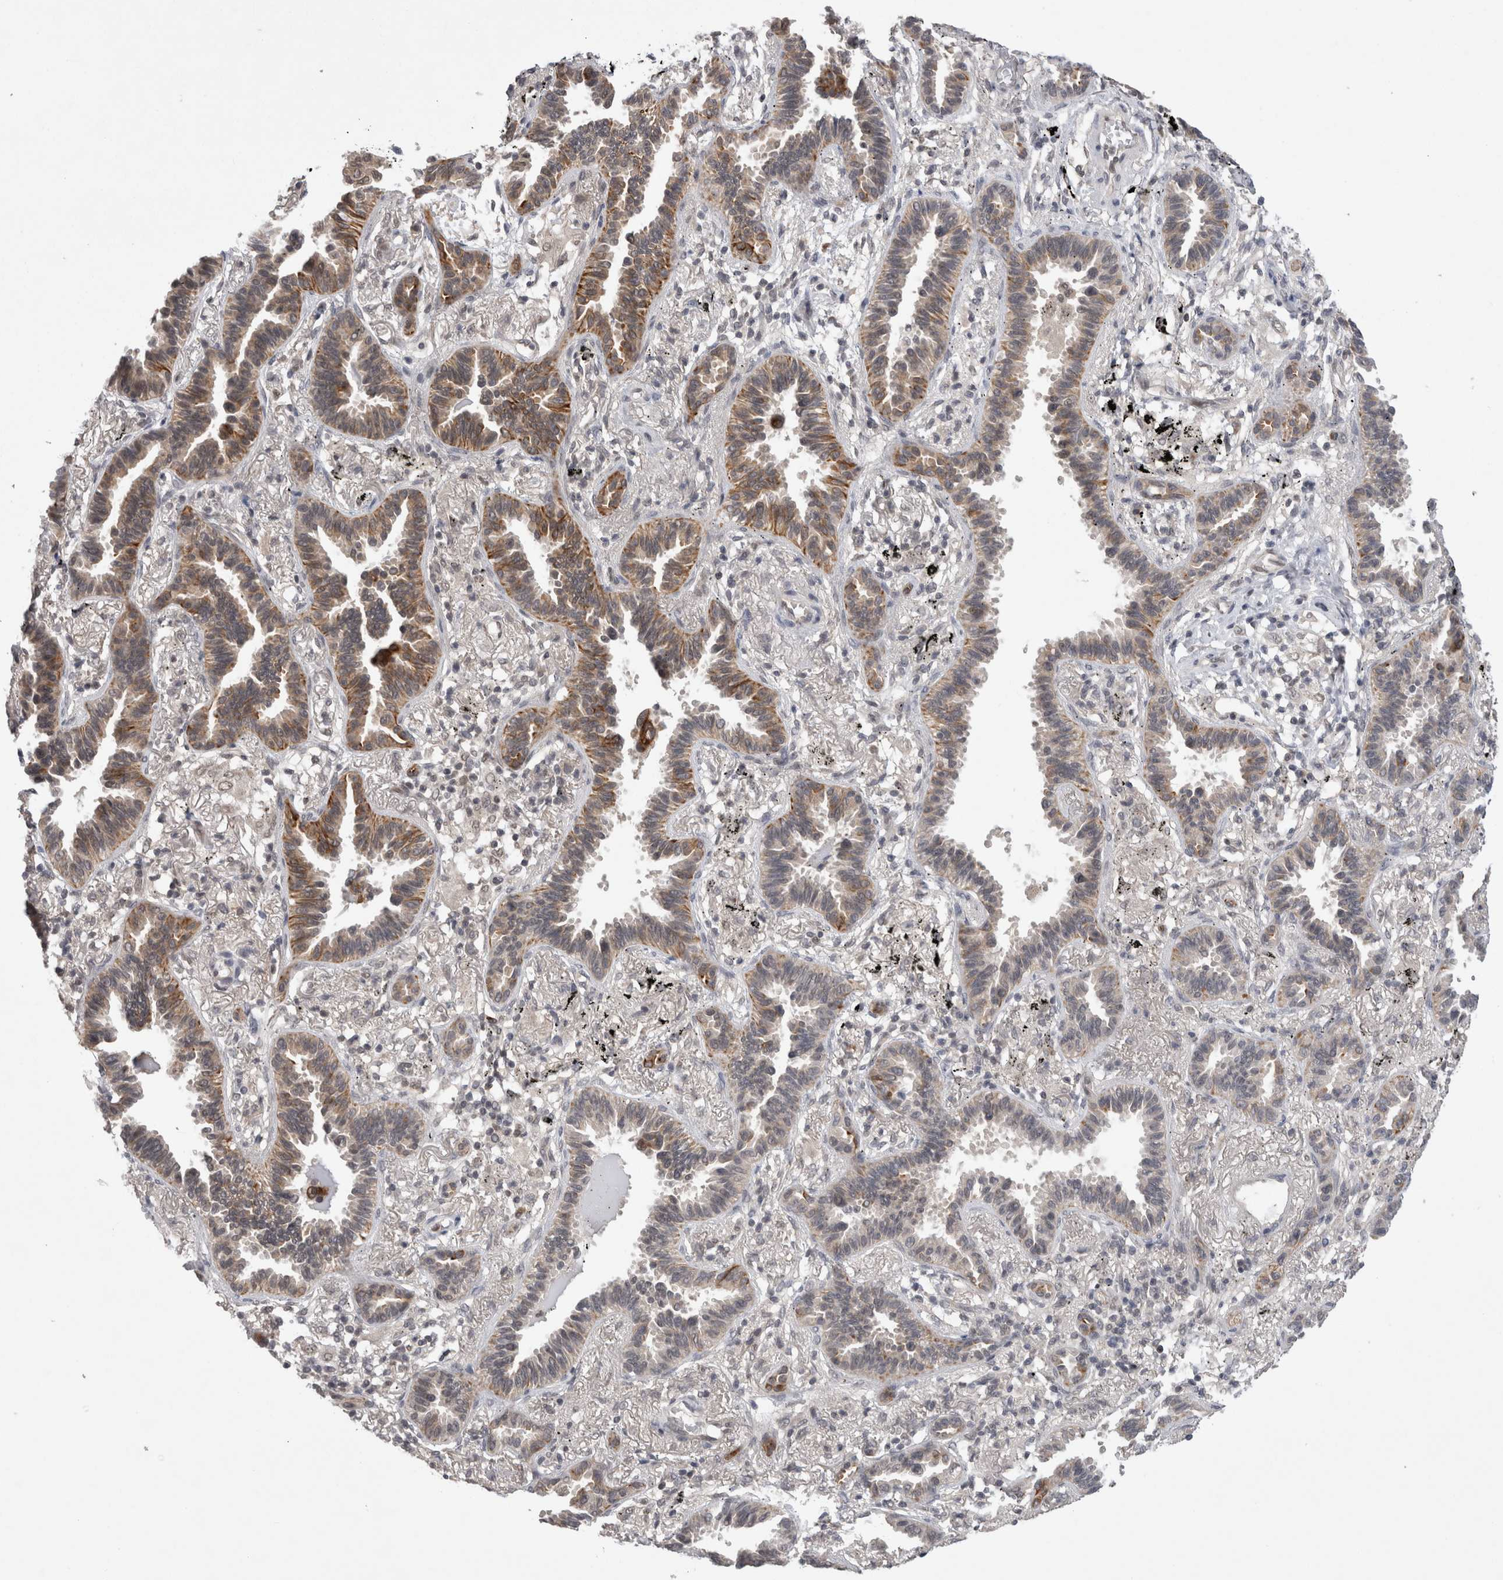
{"staining": {"intensity": "moderate", "quantity": "25%-75%", "location": "cytoplasmic/membranous"}, "tissue": "lung cancer", "cell_type": "Tumor cells", "image_type": "cancer", "snomed": [{"axis": "morphology", "description": "Adenocarcinoma, NOS"}, {"axis": "topography", "description": "Lung"}], "caption": "Approximately 25%-75% of tumor cells in adenocarcinoma (lung) show moderate cytoplasmic/membranous protein positivity as visualized by brown immunohistochemical staining.", "gene": "ZNF341", "patient": {"sex": "male", "age": 59}}